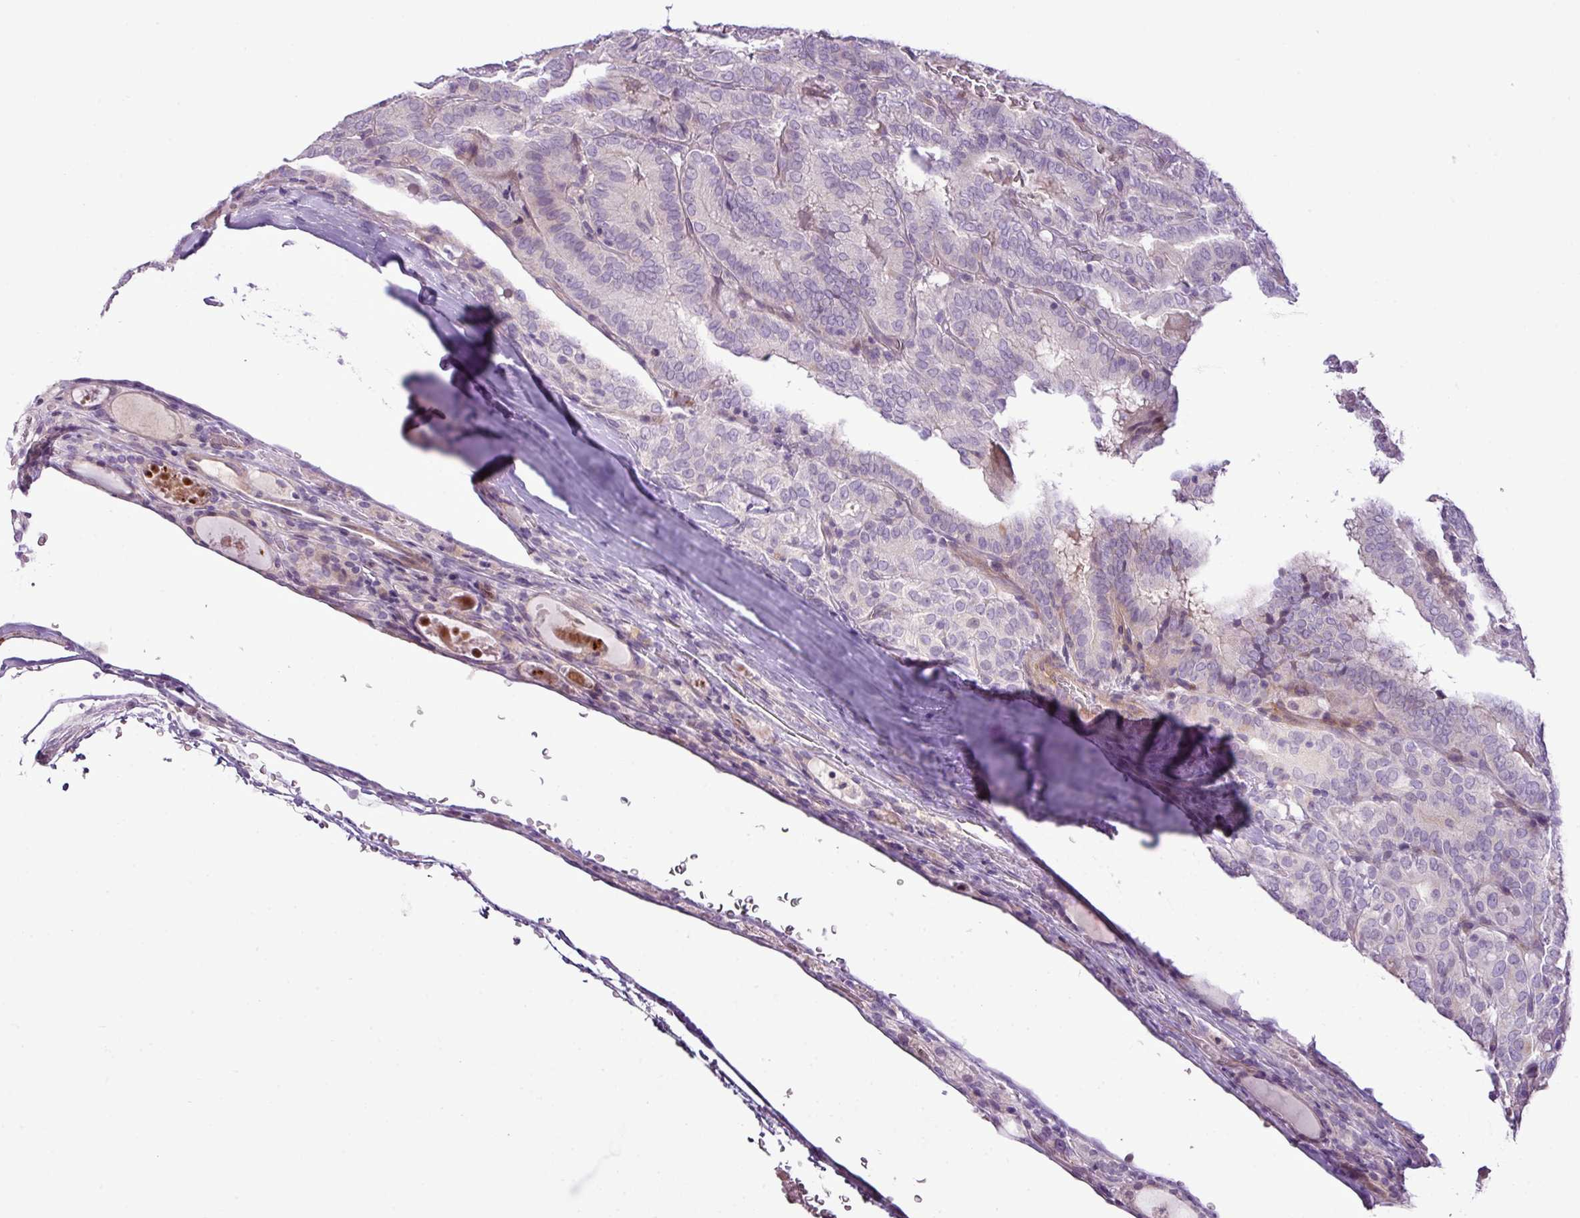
{"staining": {"intensity": "negative", "quantity": "none", "location": "none"}, "tissue": "thyroid cancer", "cell_type": "Tumor cells", "image_type": "cancer", "snomed": [{"axis": "morphology", "description": "Papillary adenocarcinoma, NOS"}, {"axis": "topography", "description": "Thyroid gland"}], "caption": "An immunohistochemistry (IHC) image of thyroid cancer (papillary adenocarcinoma) is shown. There is no staining in tumor cells of thyroid cancer (papillary adenocarcinoma).", "gene": "DNAJB13", "patient": {"sex": "female", "age": 72}}